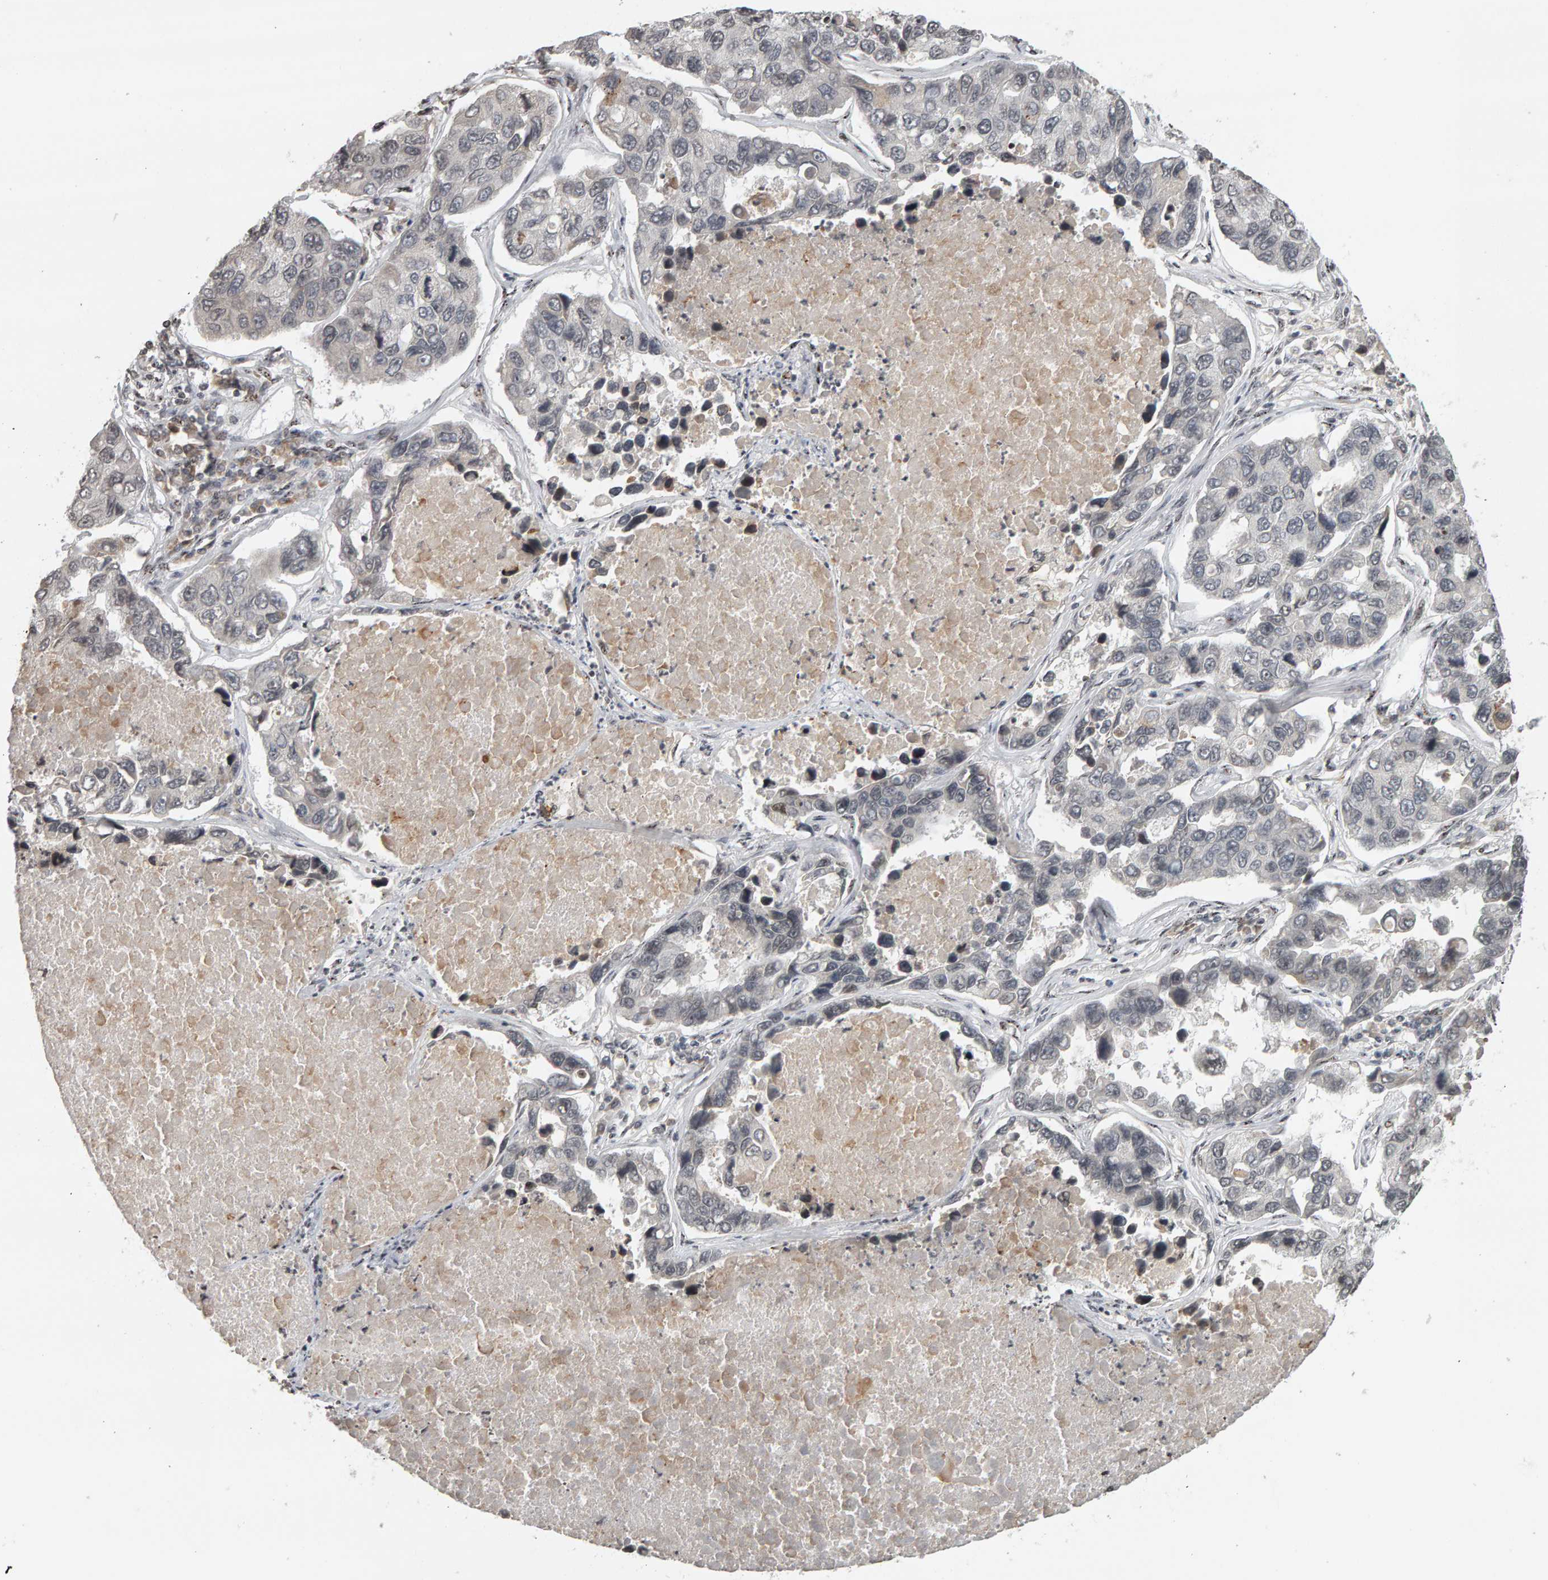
{"staining": {"intensity": "negative", "quantity": "none", "location": "none"}, "tissue": "lung cancer", "cell_type": "Tumor cells", "image_type": "cancer", "snomed": [{"axis": "morphology", "description": "Adenocarcinoma, NOS"}, {"axis": "topography", "description": "Lung"}], "caption": "Immunohistochemical staining of human adenocarcinoma (lung) shows no significant expression in tumor cells. The staining was performed using DAB (3,3'-diaminobenzidine) to visualize the protein expression in brown, while the nuclei were stained in blue with hematoxylin (Magnification: 20x).", "gene": "TRAM1", "patient": {"sex": "male", "age": 64}}